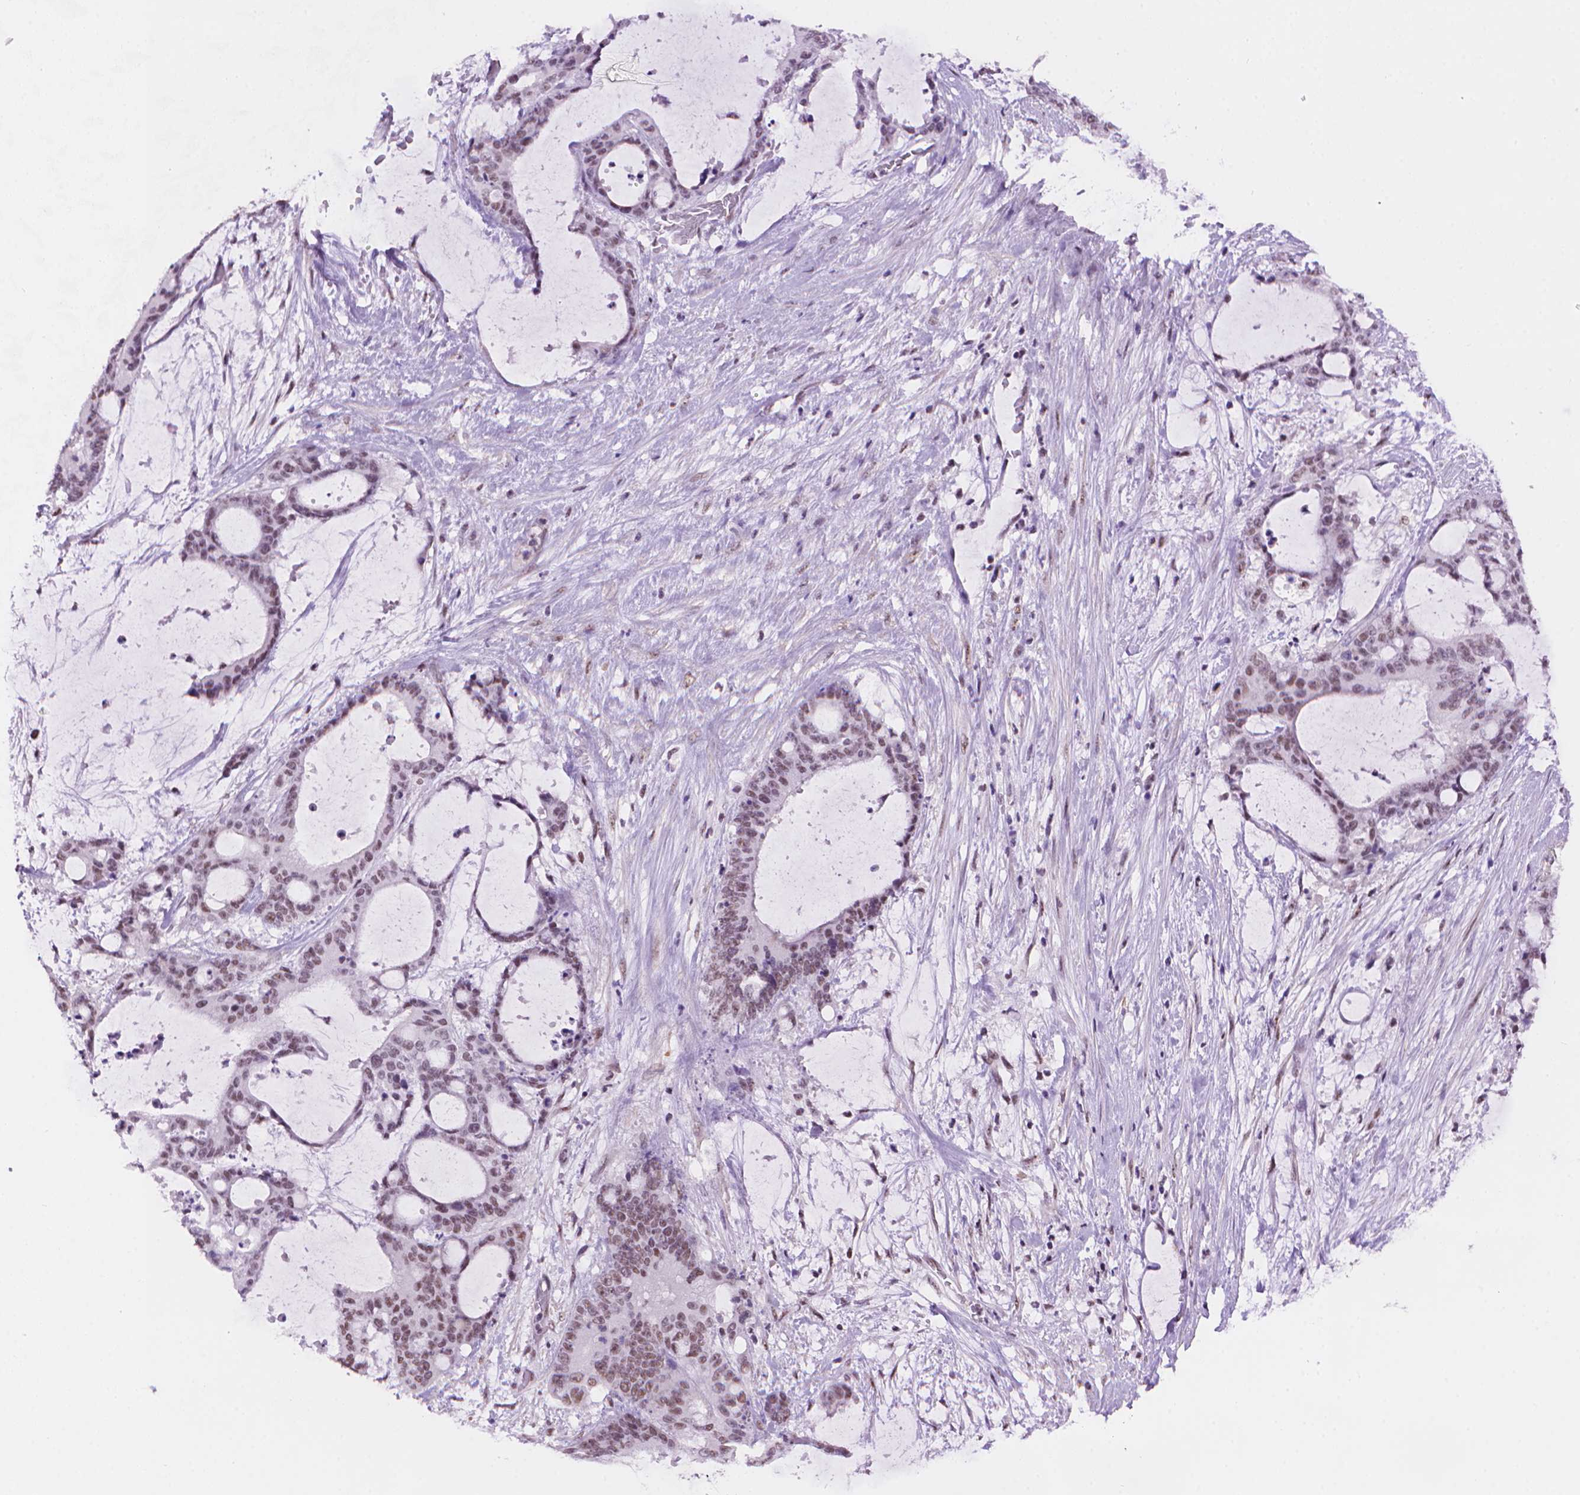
{"staining": {"intensity": "weak", "quantity": ">75%", "location": "nuclear"}, "tissue": "liver cancer", "cell_type": "Tumor cells", "image_type": "cancer", "snomed": [{"axis": "morphology", "description": "Normal tissue, NOS"}, {"axis": "morphology", "description": "Cholangiocarcinoma"}, {"axis": "topography", "description": "Liver"}, {"axis": "topography", "description": "Peripheral nerve tissue"}], "caption": "IHC of human liver cancer (cholangiocarcinoma) reveals low levels of weak nuclear staining in about >75% of tumor cells.", "gene": "UBN1", "patient": {"sex": "female", "age": 73}}